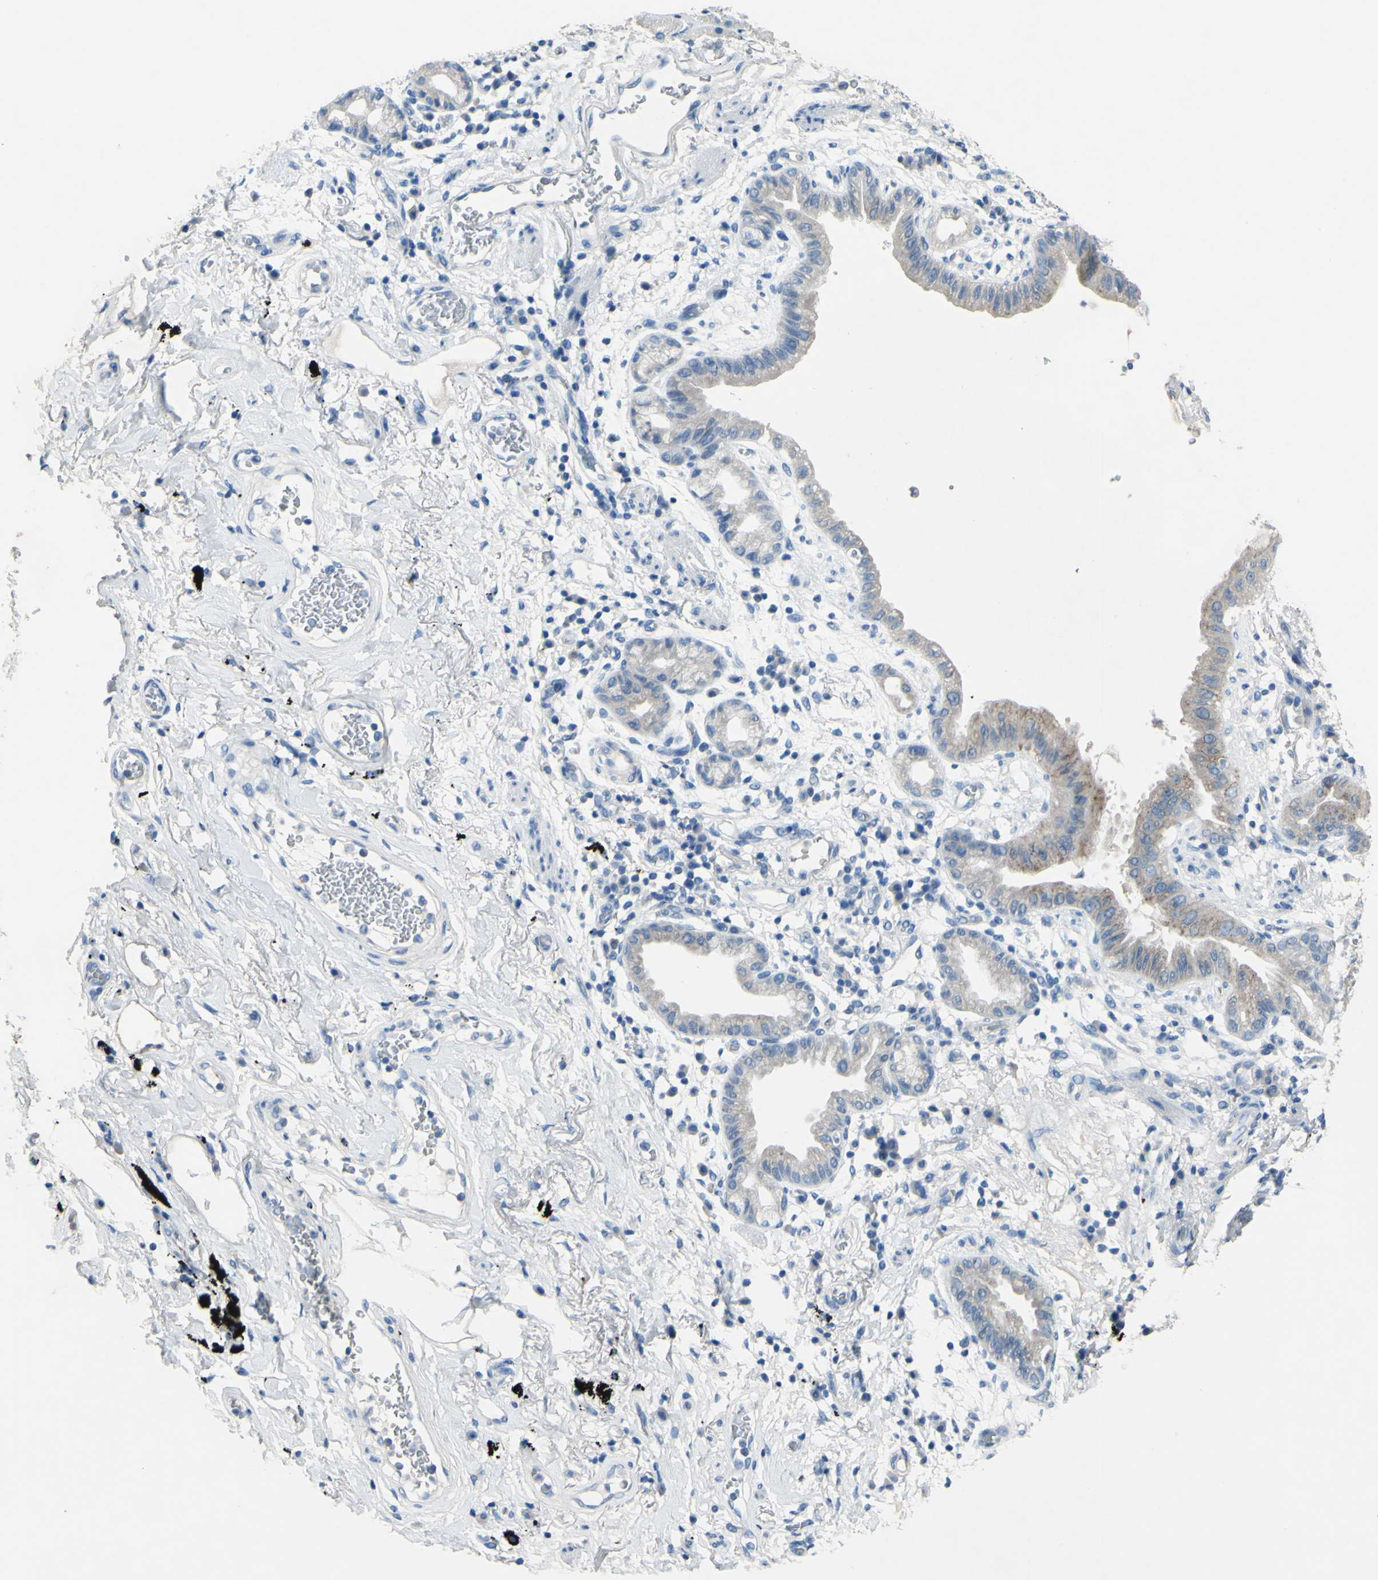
{"staining": {"intensity": "weak", "quantity": "25%-75%", "location": "cytoplasmic/membranous"}, "tissue": "lung cancer", "cell_type": "Tumor cells", "image_type": "cancer", "snomed": [{"axis": "morphology", "description": "Adenocarcinoma, NOS"}, {"axis": "topography", "description": "Lung"}], "caption": "Immunohistochemical staining of human lung cancer demonstrates low levels of weak cytoplasmic/membranous protein staining in about 25%-75% of tumor cells. The staining was performed using DAB (3,3'-diaminobenzidine), with brown indicating positive protein expression. Nuclei are stained blue with hematoxylin.", "gene": "CDH10", "patient": {"sex": "female", "age": 70}}